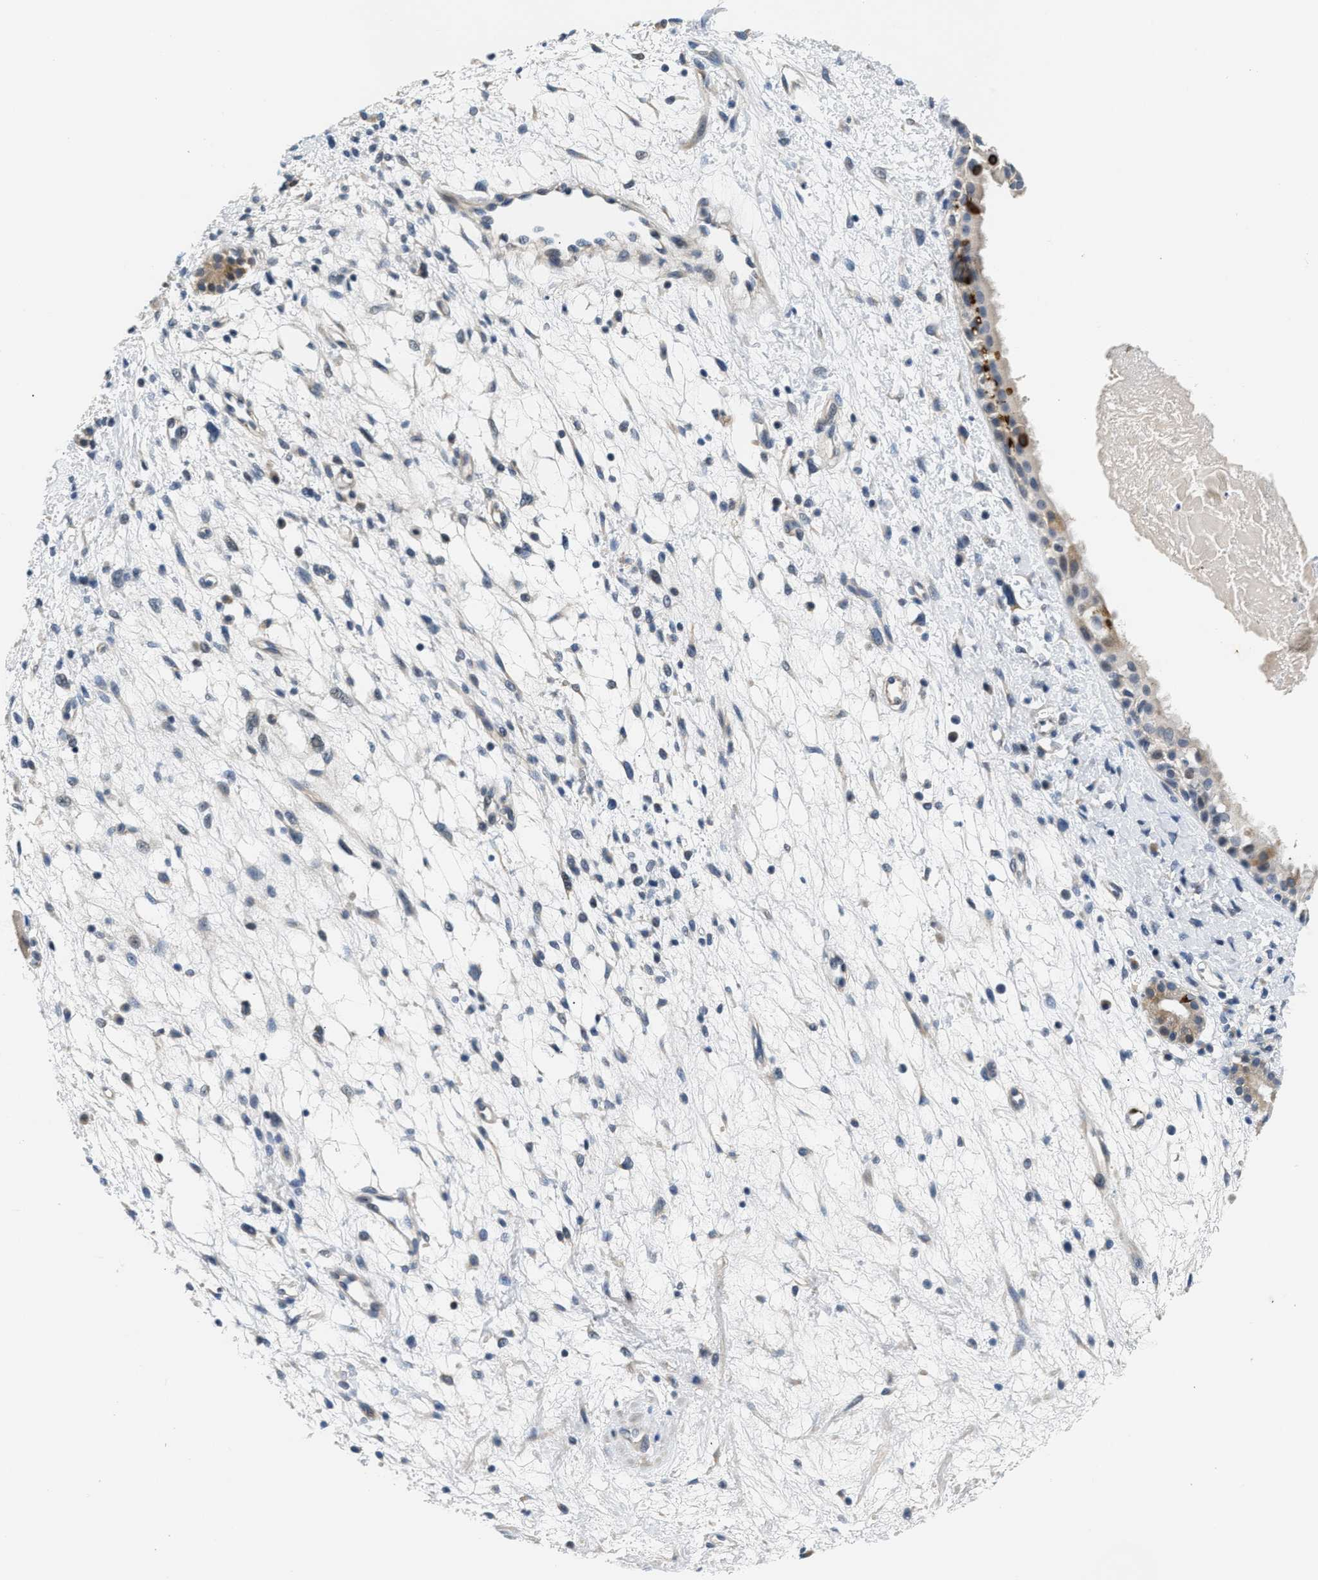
{"staining": {"intensity": "moderate", "quantity": "25%-75%", "location": "cytoplasmic/membranous"}, "tissue": "nasopharynx", "cell_type": "Respiratory epithelial cells", "image_type": "normal", "snomed": [{"axis": "morphology", "description": "Normal tissue, NOS"}, {"axis": "topography", "description": "Nasopharynx"}], "caption": "Nasopharynx stained with immunohistochemistry shows moderate cytoplasmic/membranous expression in about 25%-75% of respiratory epithelial cells.", "gene": "CLGN", "patient": {"sex": "male", "age": 22}}